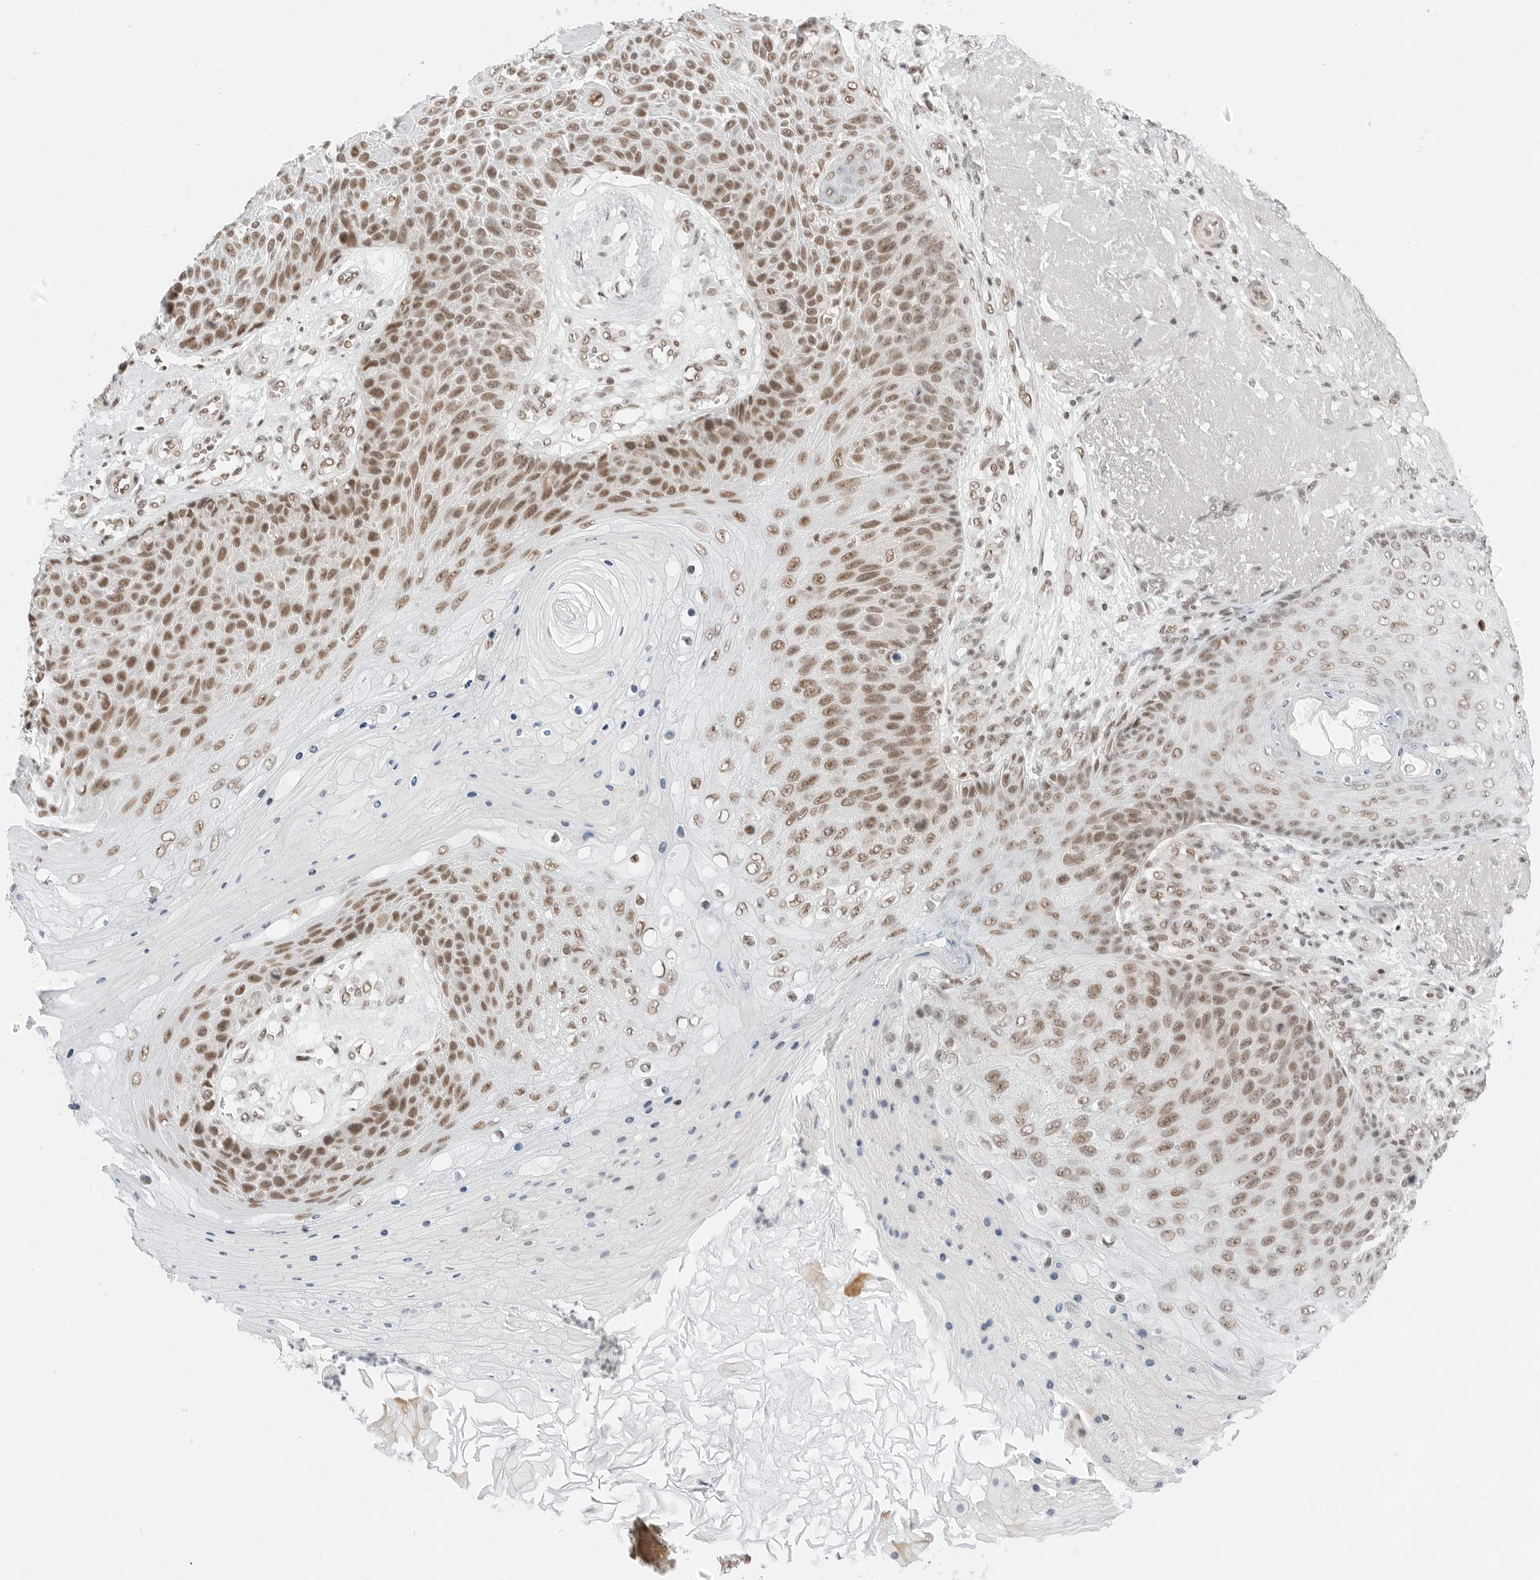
{"staining": {"intensity": "moderate", "quantity": ">75%", "location": "nuclear"}, "tissue": "skin cancer", "cell_type": "Tumor cells", "image_type": "cancer", "snomed": [{"axis": "morphology", "description": "Squamous cell carcinoma, NOS"}, {"axis": "topography", "description": "Skin"}], "caption": "Human skin cancer (squamous cell carcinoma) stained with a brown dye exhibits moderate nuclear positive expression in approximately >75% of tumor cells.", "gene": "CRTC2", "patient": {"sex": "female", "age": 88}}